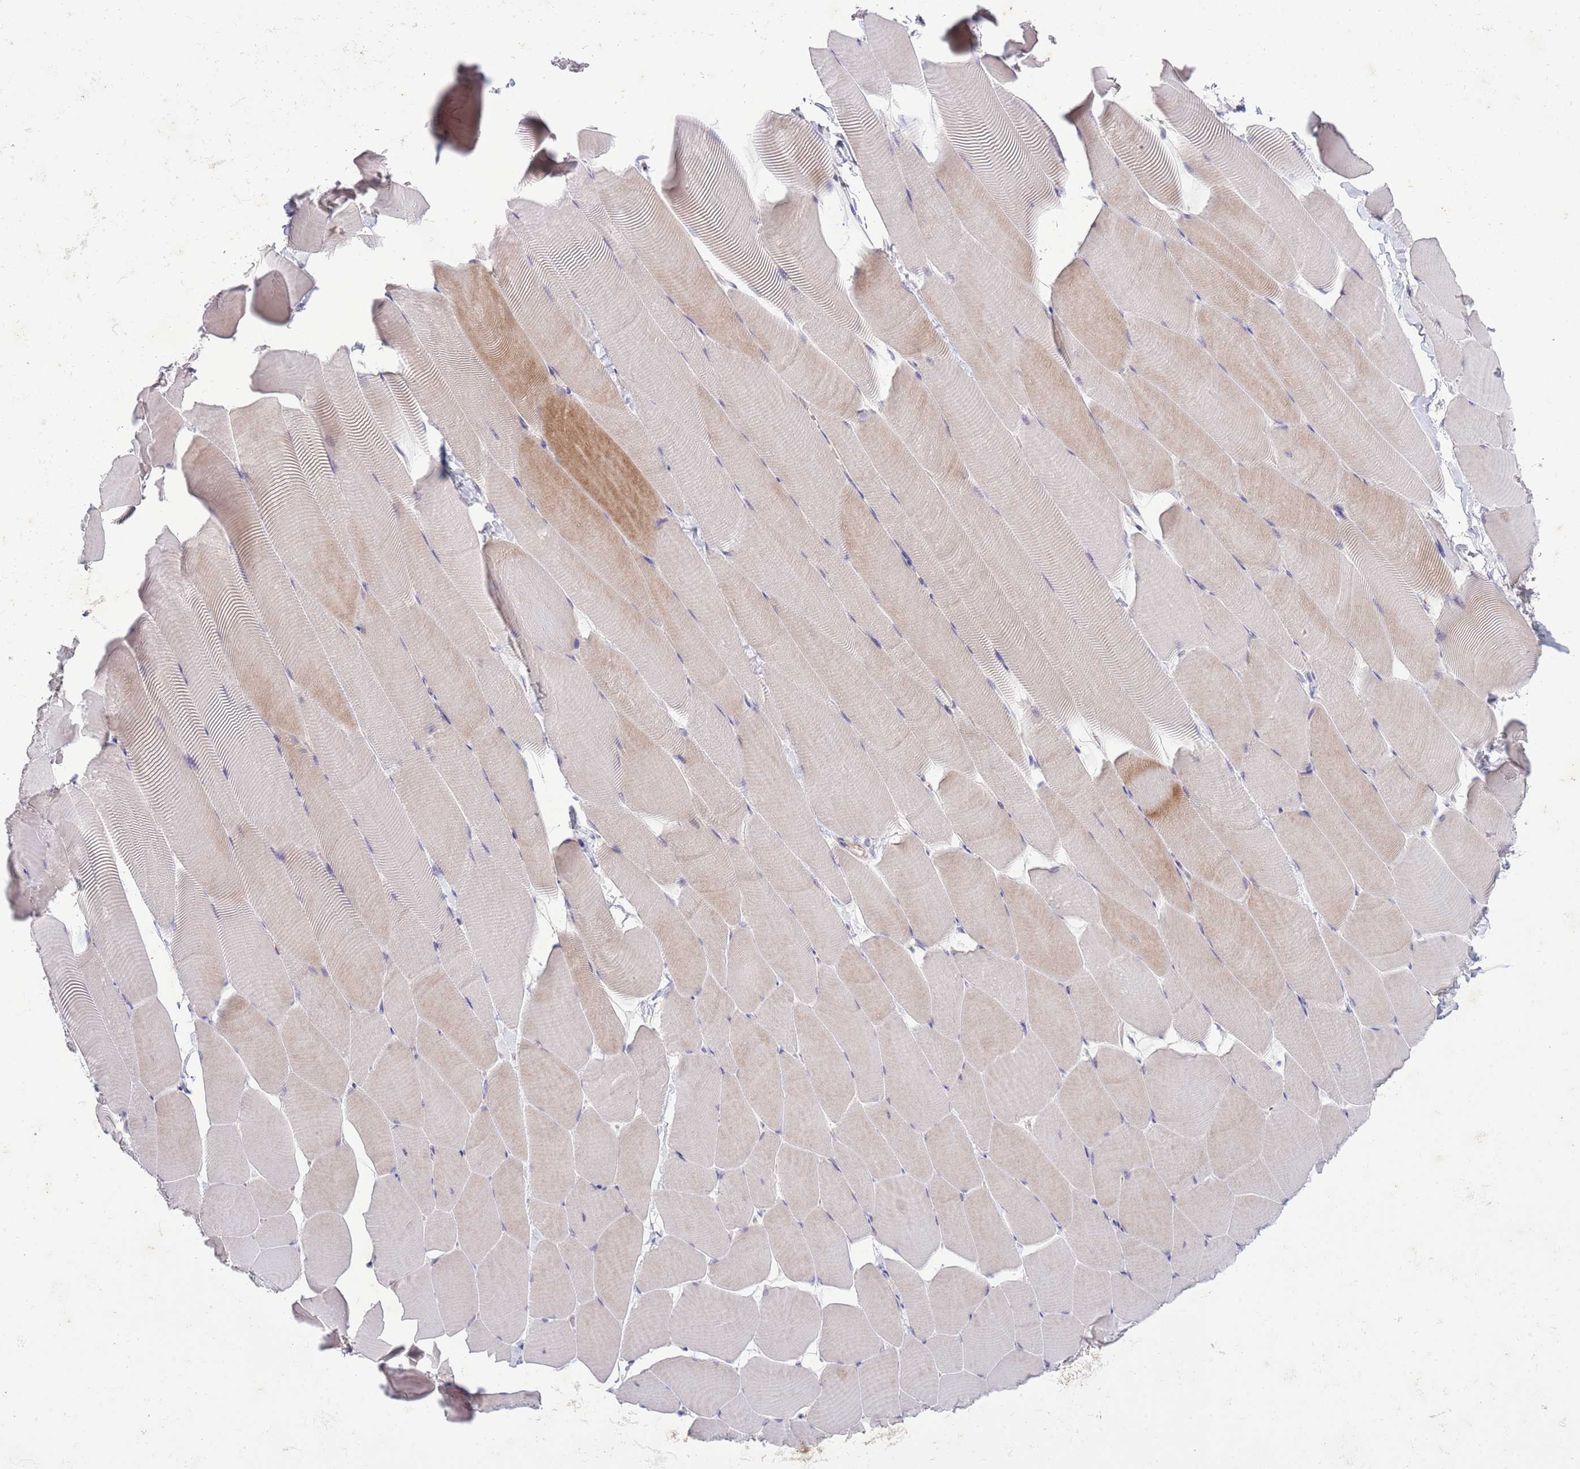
{"staining": {"intensity": "moderate", "quantity": "<25%", "location": "cytoplasmic/membranous"}, "tissue": "skeletal muscle", "cell_type": "Myocytes", "image_type": "normal", "snomed": [{"axis": "morphology", "description": "Normal tissue, NOS"}, {"axis": "topography", "description": "Skeletal muscle"}], "caption": "DAB (3,3'-diaminobenzidine) immunohistochemical staining of benign human skeletal muscle shows moderate cytoplasmic/membranous protein positivity in approximately <25% of myocytes.", "gene": "TOMM5", "patient": {"sex": "male", "age": 25}}